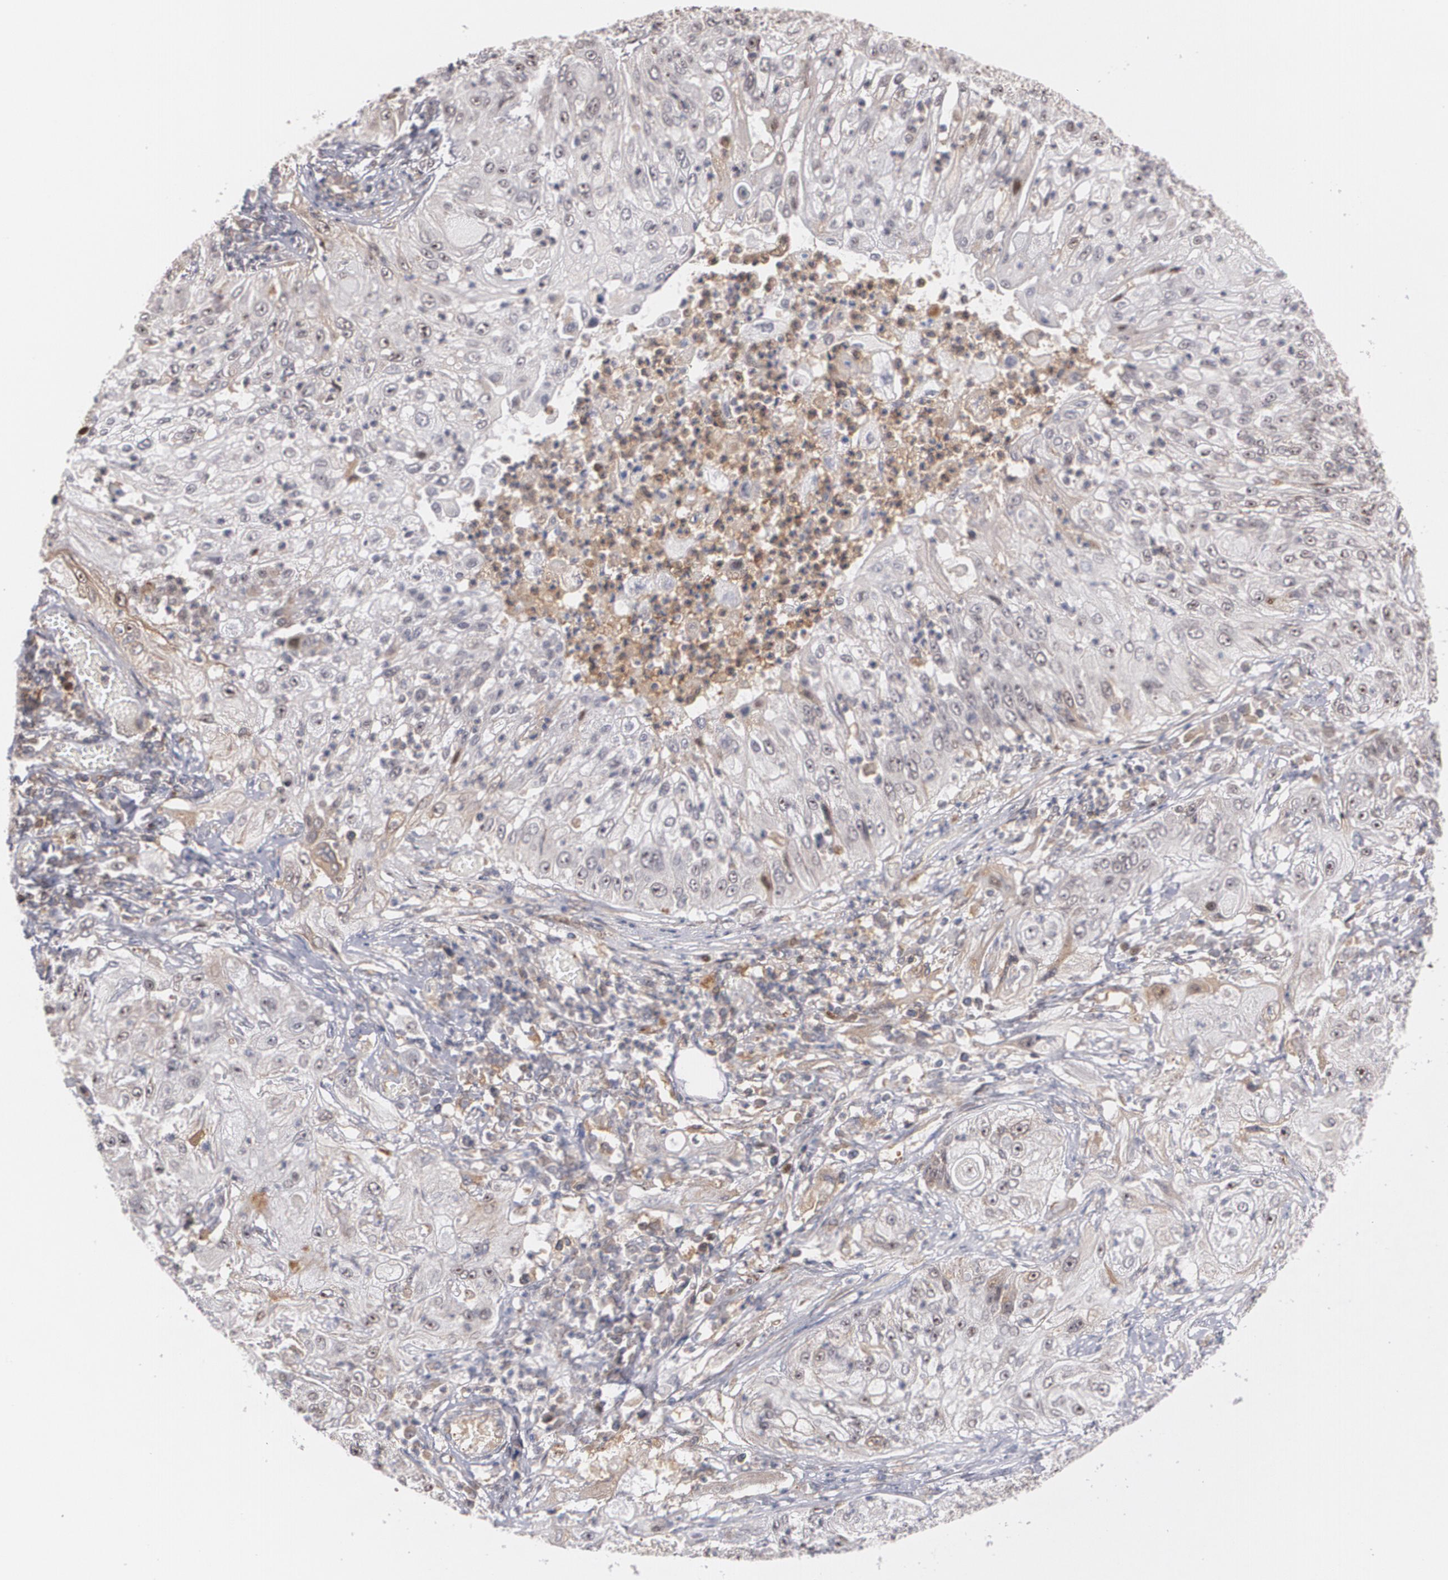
{"staining": {"intensity": "weak", "quantity": "<25%", "location": "nuclear"}, "tissue": "lung cancer", "cell_type": "Tumor cells", "image_type": "cancer", "snomed": [{"axis": "morphology", "description": "Inflammation, NOS"}, {"axis": "morphology", "description": "Squamous cell carcinoma, NOS"}, {"axis": "topography", "description": "Lymph node"}, {"axis": "topography", "description": "Soft tissue"}, {"axis": "topography", "description": "Lung"}], "caption": "Tumor cells are negative for brown protein staining in lung cancer. (IHC, brightfield microscopy, high magnification).", "gene": "ZNF234", "patient": {"sex": "male", "age": 66}}